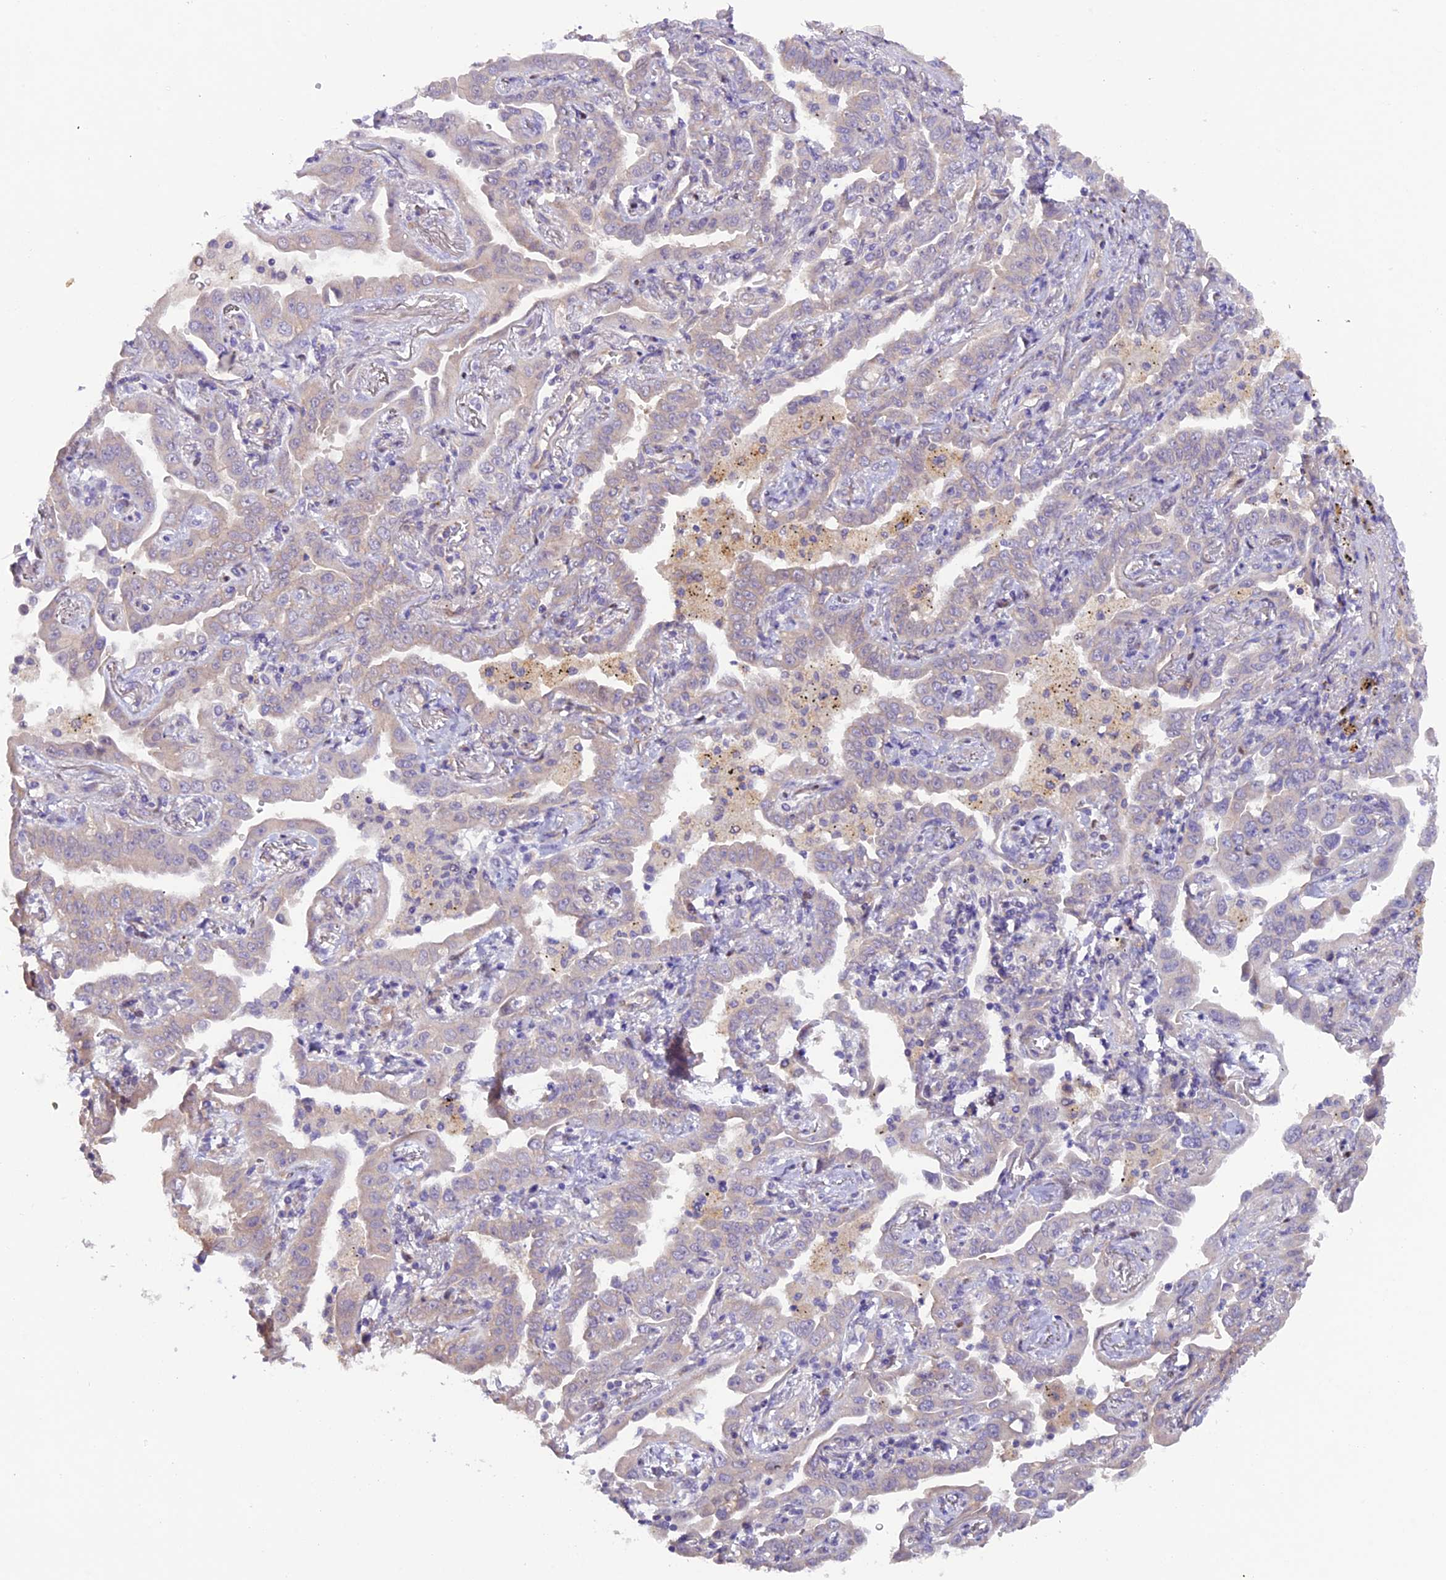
{"staining": {"intensity": "negative", "quantity": "none", "location": "none"}, "tissue": "lung cancer", "cell_type": "Tumor cells", "image_type": "cancer", "snomed": [{"axis": "morphology", "description": "Adenocarcinoma, NOS"}, {"axis": "topography", "description": "Lung"}], "caption": "IHC photomicrograph of neoplastic tissue: lung adenocarcinoma stained with DAB demonstrates no significant protein expression in tumor cells. The staining was performed using DAB to visualize the protein expression in brown, while the nuclei were stained in blue with hematoxylin (Magnification: 20x).", "gene": "NCK2", "patient": {"sex": "male", "age": 67}}